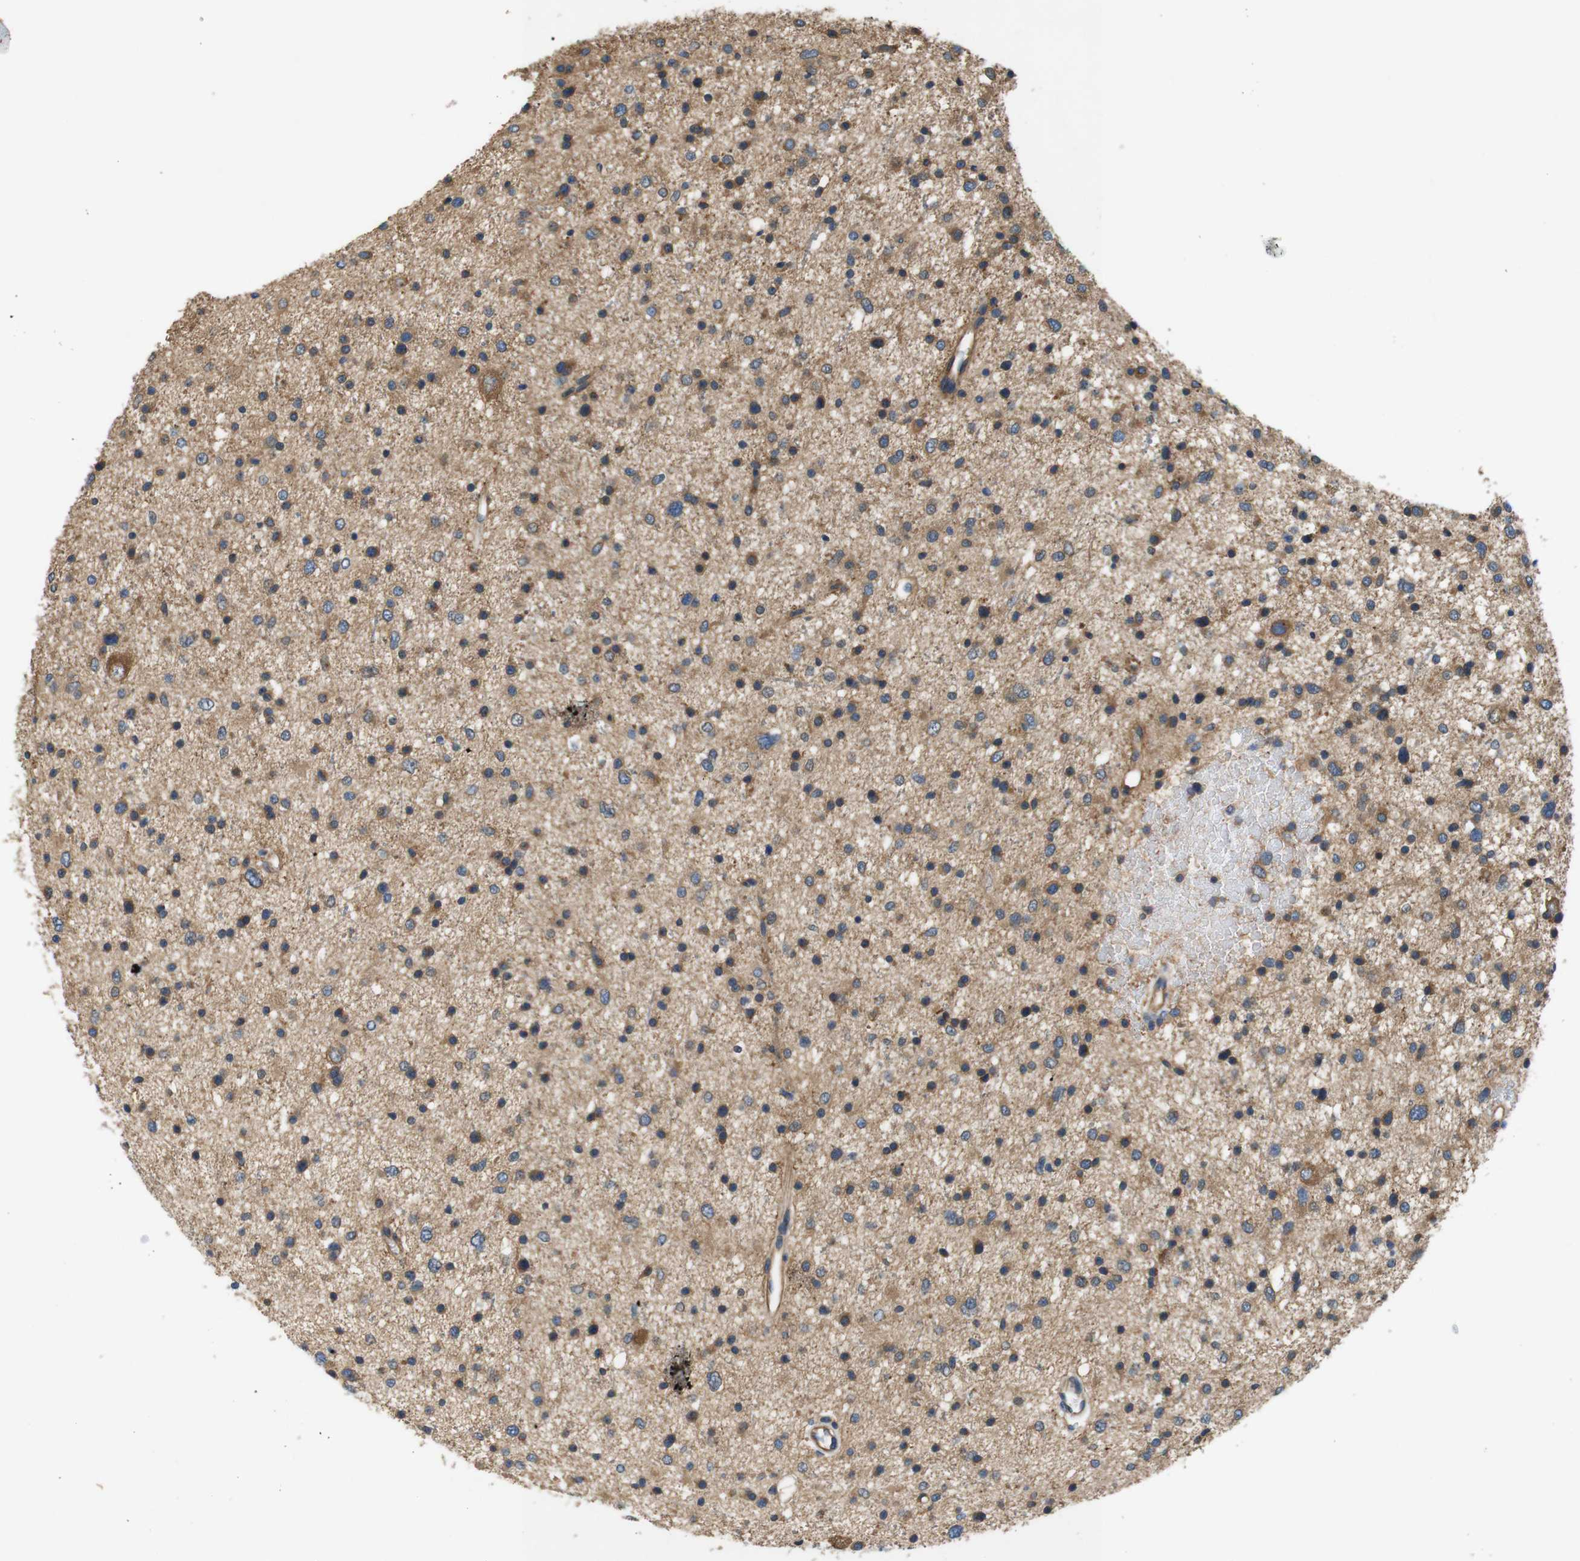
{"staining": {"intensity": "weak", "quantity": "<25%", "location": "cytoplasmic/membranous"}, "tissue": "glioma", "cell_type": "Tumor cells", "image_type": "cancer", "snomed": [{"axis": "morphology", "description": "Glioma, malignant, Low grade"}, {"axis": "topography", "description": "Brain"}], "caption": "The IHC photomicrograph has no significant expression in tumor cells of glioma tissue. Brightfield microscopy of IHC stained with DAB (3,3'-diaminobenzidine) (brown) and hematoxylin (blue), captured at high magnification.", "gene": "DCTN1", "patient": {"sex": "female", "age": 37}}